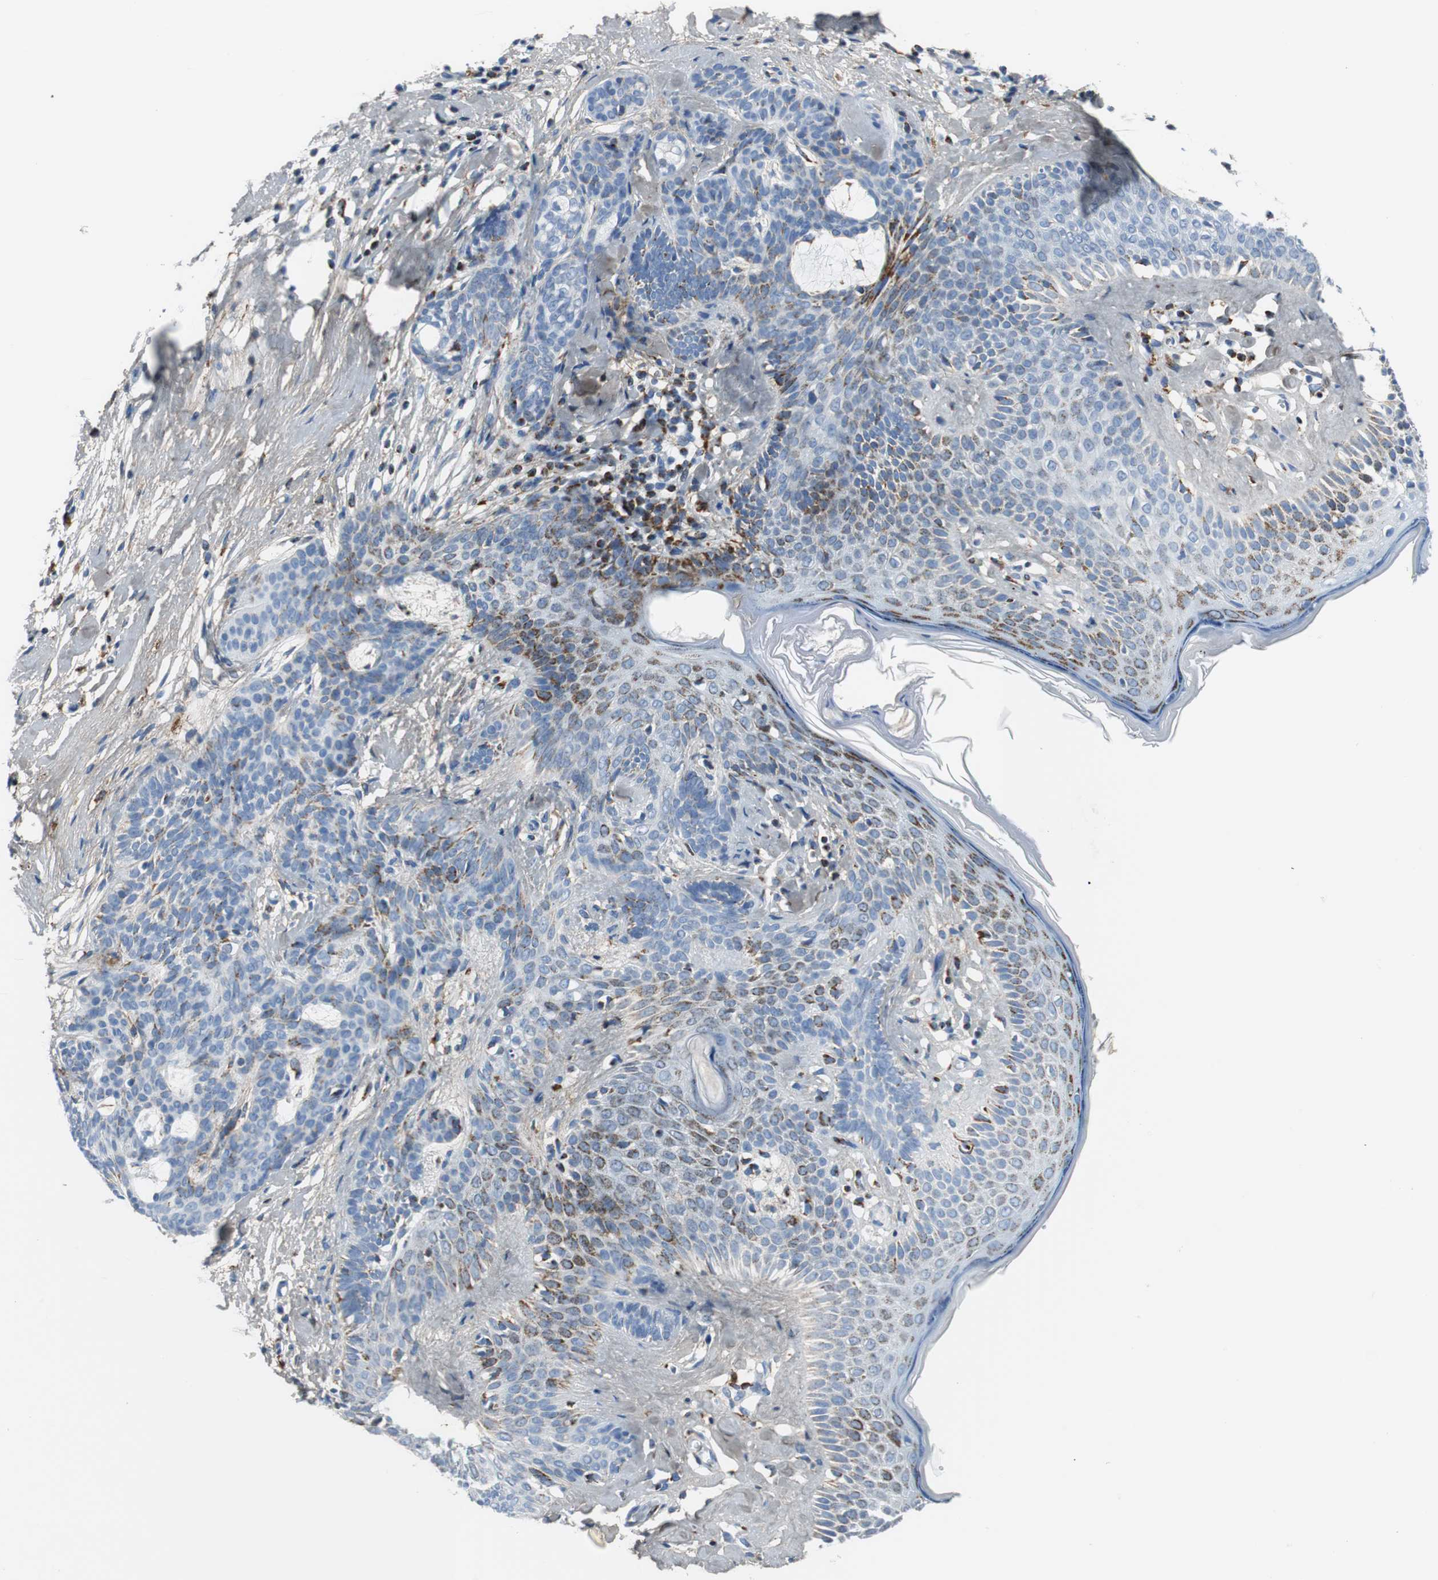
{"staining": {"intensity": "strong", "quantity": "<25%", "location": "cytoplasmic/membranous"}, "tissue": "skin cancer", "cell_type": "Tumor cells", "image_type": "cancer", "snomed": [{"axis": "morphology", "description": "Developmental malformation"}, {"axis": "morphology", "description": "Basal cell carcinoma"}, {"axis": "topography", "description": "Skin"}], "caption": "Skin cancer (basal cell carcinoma) tissue demonstrates strong cytoplasmic/membranous expression in approximately <25% of tumor cells, visualized by immunohistochemistry. (brown staining indicates protein expression, while blue staining denotes nuclei).", "gene": "C1QTNF7", "patient": {"sex": "female", "age": 62}}